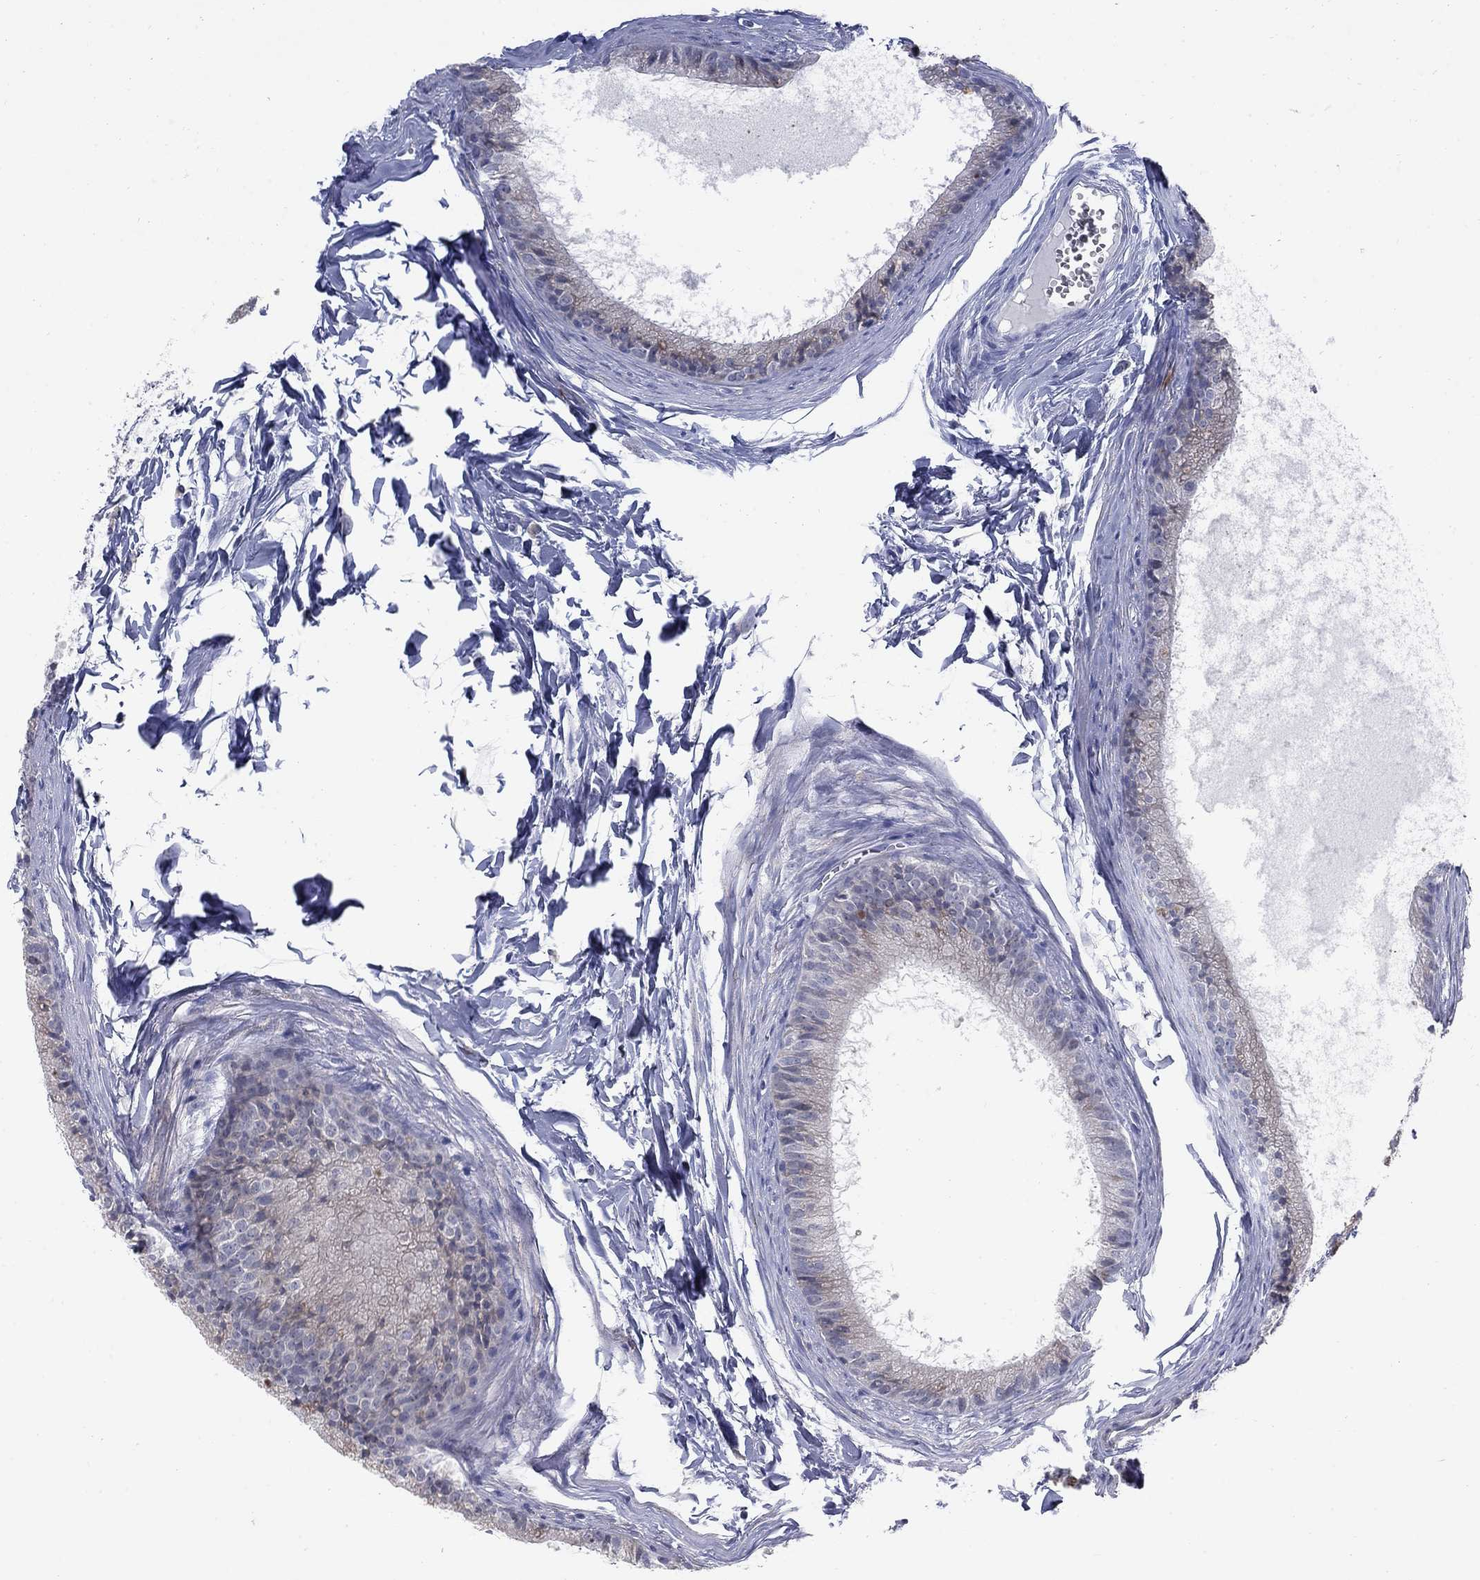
{"staining": {"intensity": "negative", "quantity": "none", "location": "none"}, "tissue": "epididymis", "cell_type": "Glandular cells", "image_type": "normal", "snomed": [{"axis": "morphology", "description": "Normal tissue, NOS"}, {"axis": "topography", "description": "Epididymis"}], "caption": "DAB (3,3'-diaminobenzidine) immunohistochemical staining of unremarkable human epididymis demonstrates no significant positivity in glandular cells. Brightfield microscopy of immunohistochemistry stained with DAB (brown) and hematoxylin (blue), captured at high magnification.", "gene": "NTRK2", "patient": {"sex": "male", "age": 51}}